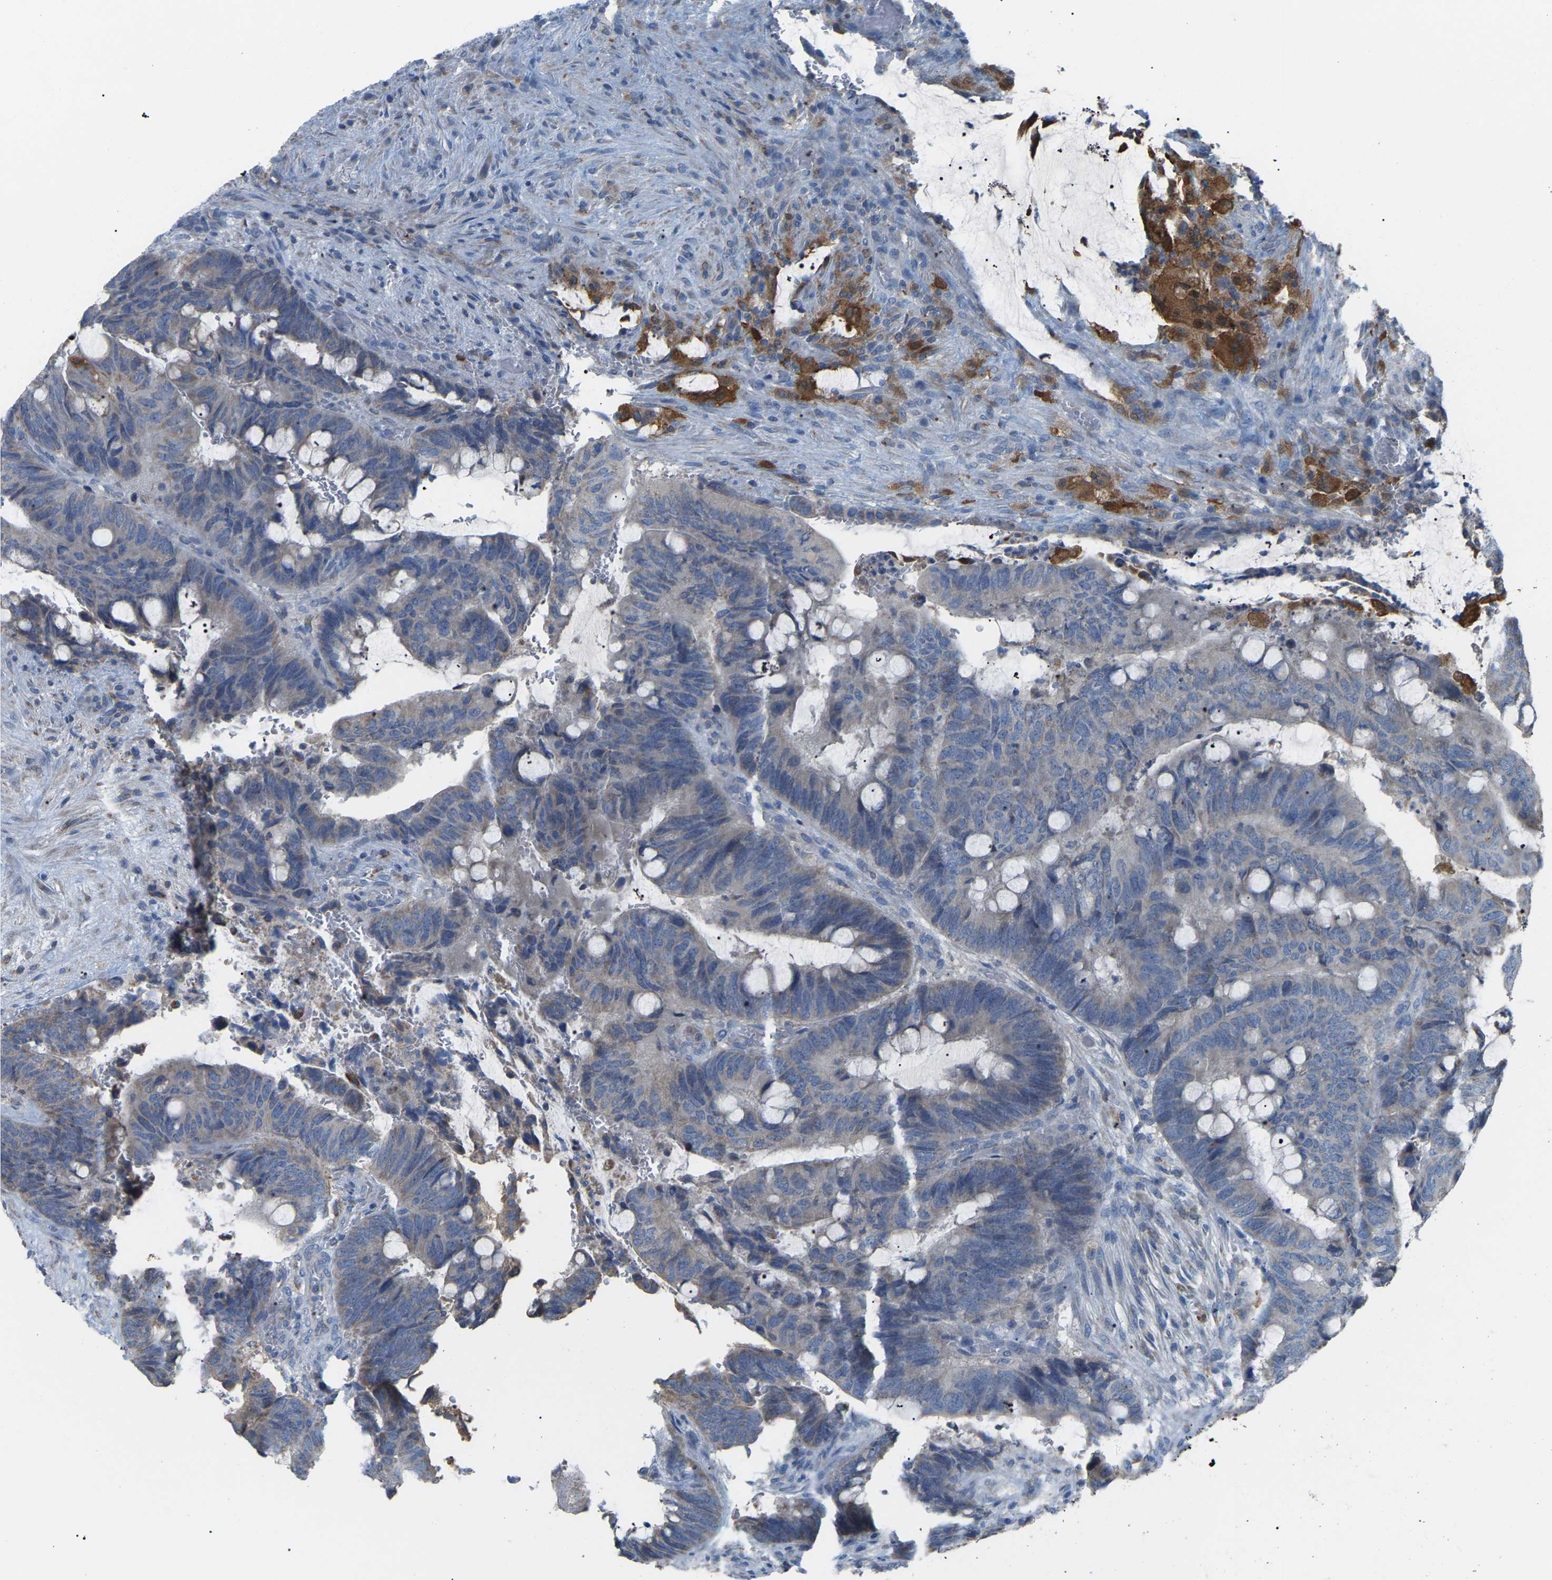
{"staining": {"intensity": "weak", "quantity": "<25%", "location": "cytoplasmic/membranous"}, "tissue": "colorectal cancer", "cell_type": "Tumor cells", "image_type": "cancer", "snomed": [{"axis": "morphology", "description": "Normal tissue, NOS"}, {"axis": "morphology", "description": "Adenocarcinoma, NOS"}, {"axis": "topography", "description": "Rectum"}, {"axis": "topography", "description": "Peripheral nerve tissue"}], "caption": "The photomicrograph exhibits no staining of tumor cells in colorectal adenocarcinoma.", "gene": "CROT", "patient": {"sex": "male", "age": 92}}